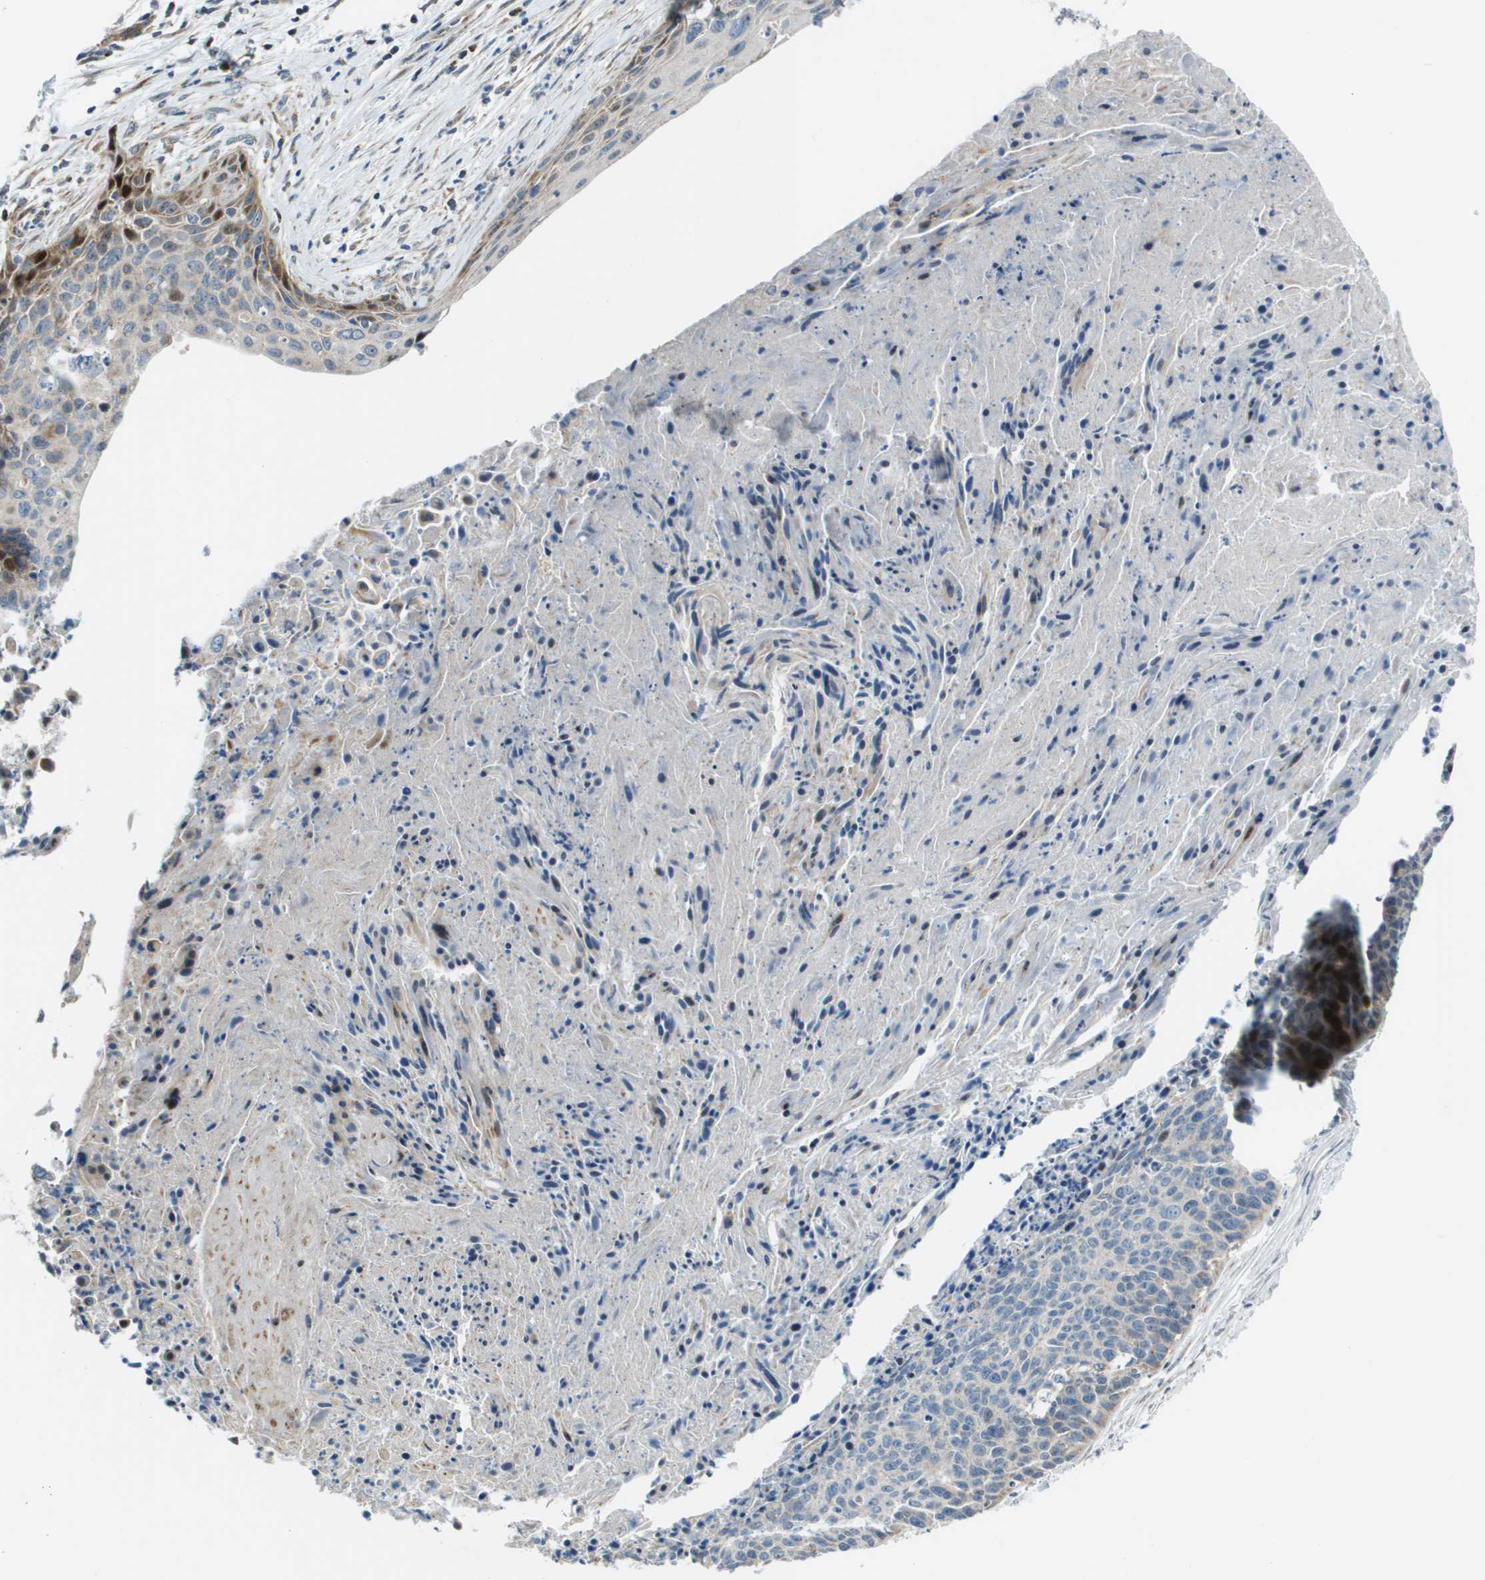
{"staining": {"intensity": "negative", "quantity": "none", "location": "none"}, "tissue": "cervical cancer", "cell_type": "Tumor cells", "image_type": "cancer", "snomed": [{"axis": "morphology", "description": "Squamous cell carcinoma, NOS"}, {"axis": "topography", "description": "Cervix"}], "caption": "The immunohistochemistry micrograph has no significant positivity in tumor cells of squamous cell carcinoma (cervical) tissue.", "gene": "MGAT3", "patient": {"sex": "female", "age": 55}}